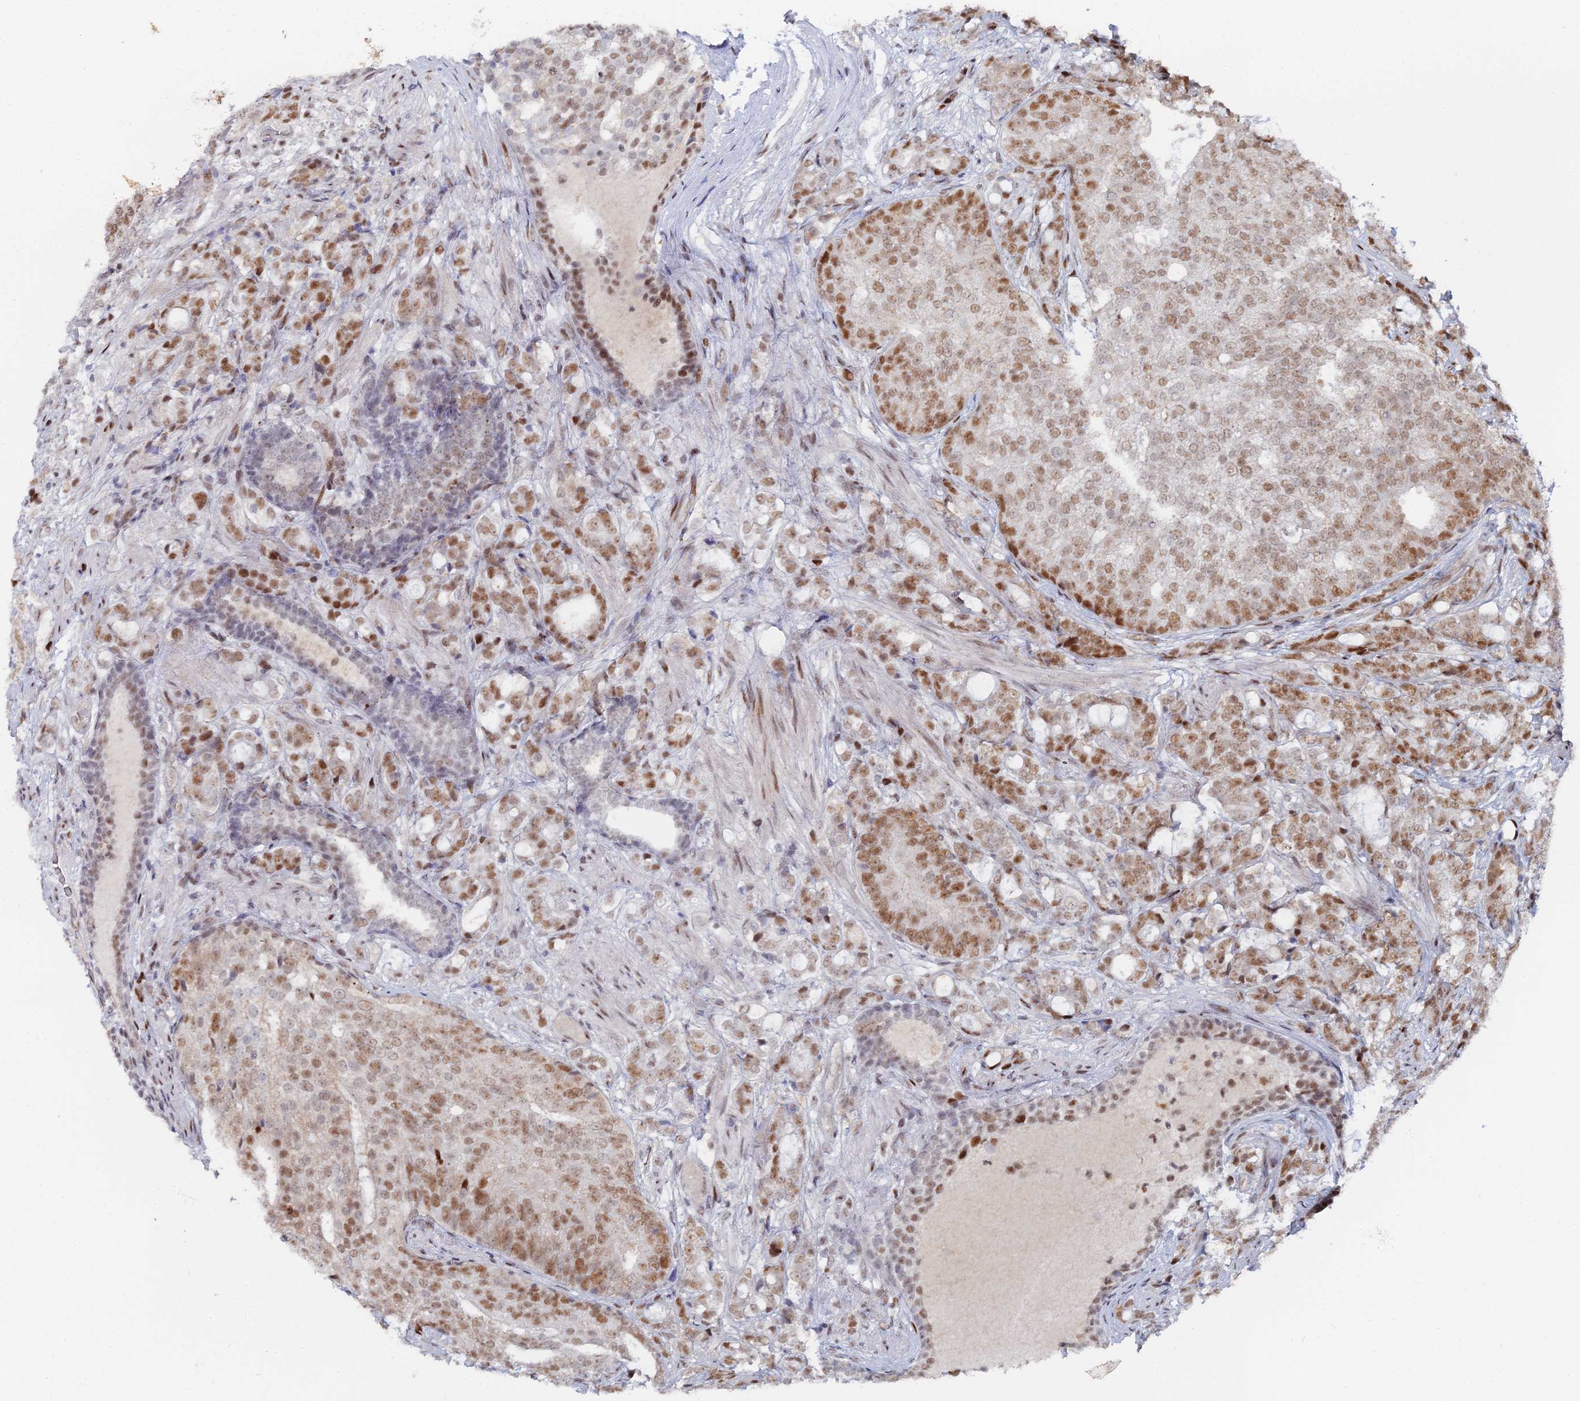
{"staining": {"intensity": "moderate", "quantity": ">75%", "location": "nuclear"}, "tissue": "prostate cancer", "cell_type": "Tumor cells", "image_type": "cancer", "snomed": [{"axis": "morphology", "description": "Adenocarcinoma, High grade"}, {"axis": "topography", "description": "Prostate"}], "caption": "Protein staining of prostate cancer tissue reveals moderate nuclear positivity in about >75% of tumor cells.", "gene": "GSC2", "patient": {"sex": "male", "age": 67}}